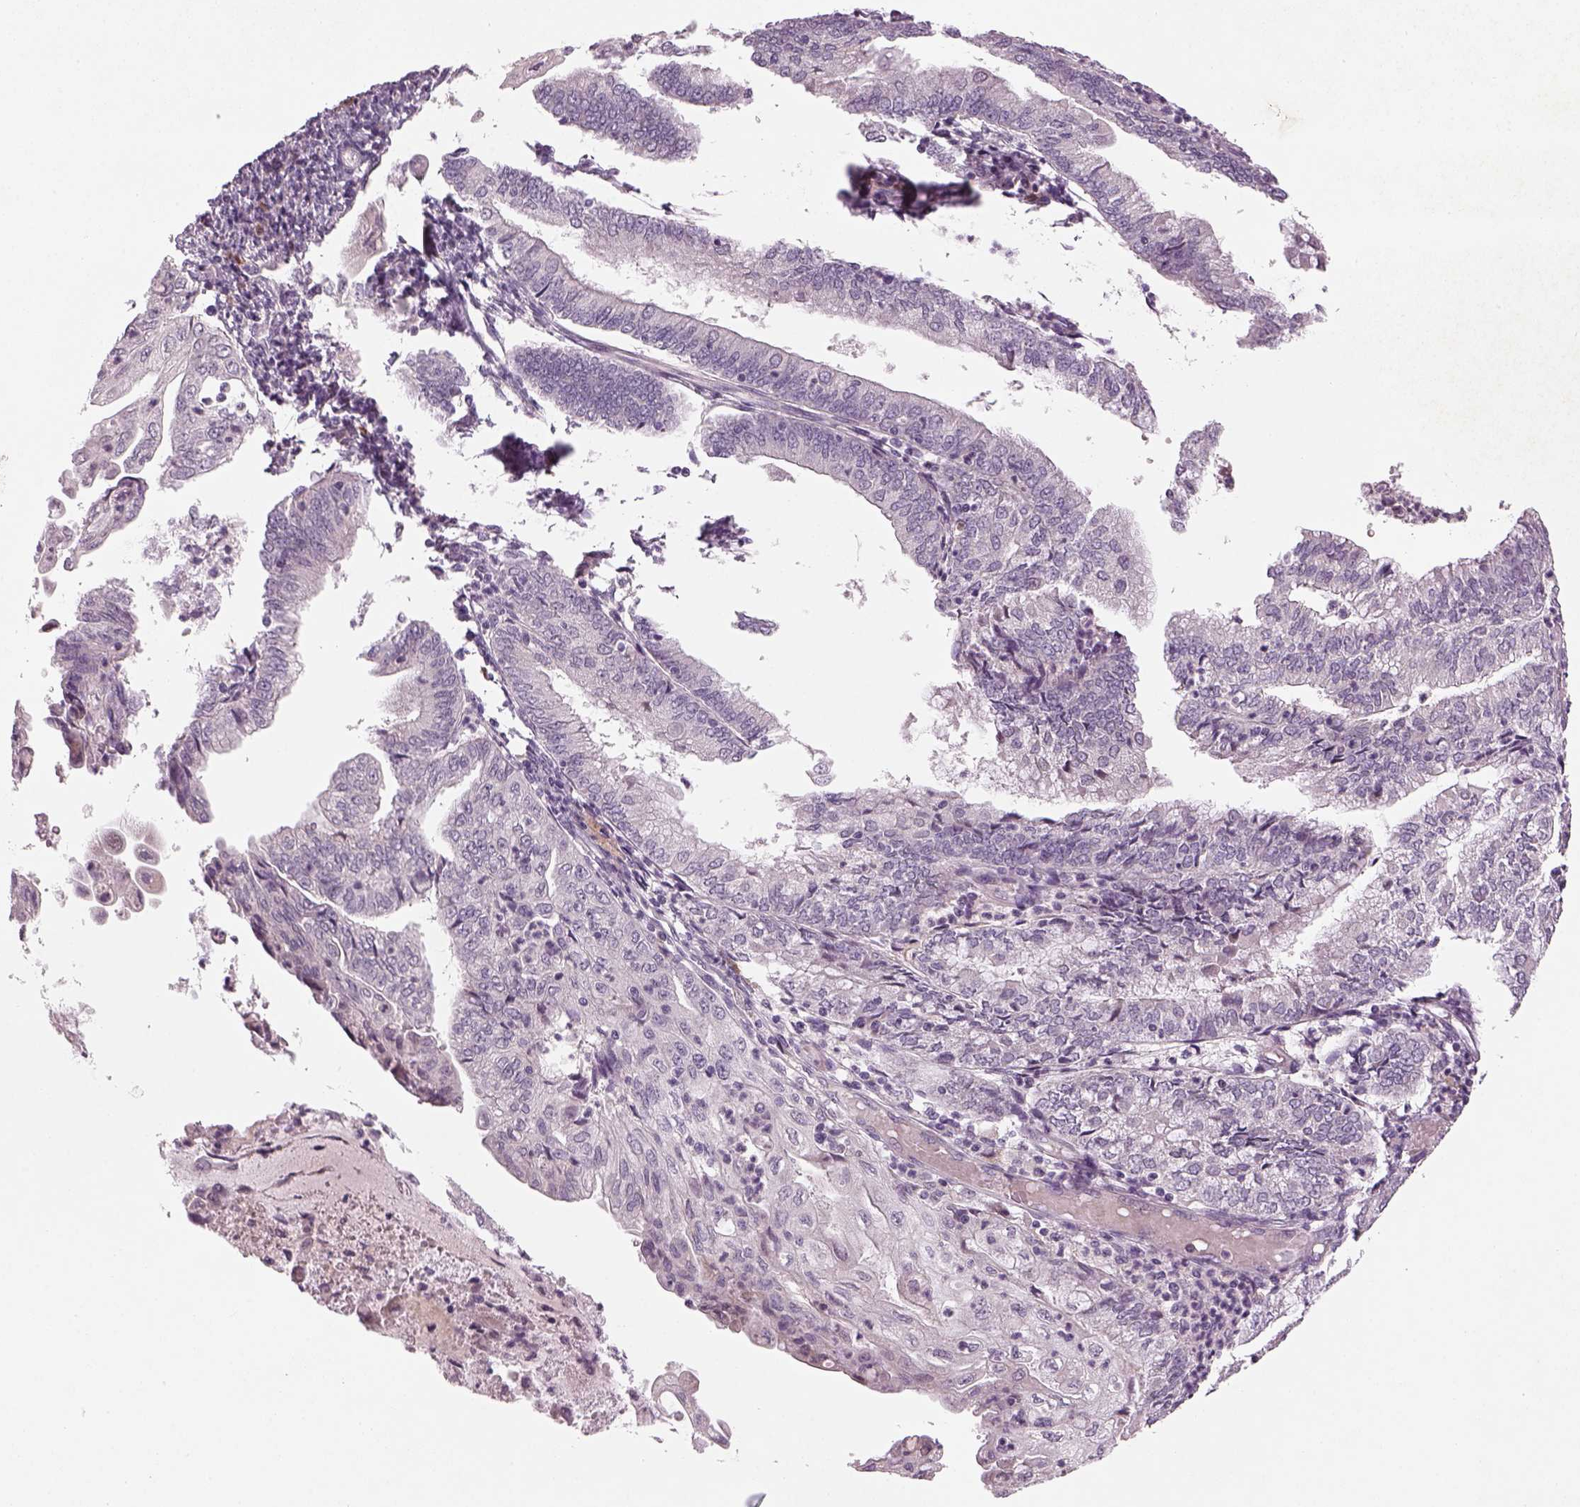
{"staining": {"intensity": "negative", "quantity": "none", "location": "none"}, "tissue": "endometrial cancer", "cell_type": "Tumor cells", "image_type": "cancer", "snomed": [{"axis": "morphology", "description": "Adenocarcinoma, NOS"}, {"axis": "topography", "description": "Endometrium"}], "caption": "Tumor cells are negative for protein expression in human endometrial cancer.", "gene": "PENK", "patient": {"sex": "female", "age": 55}}